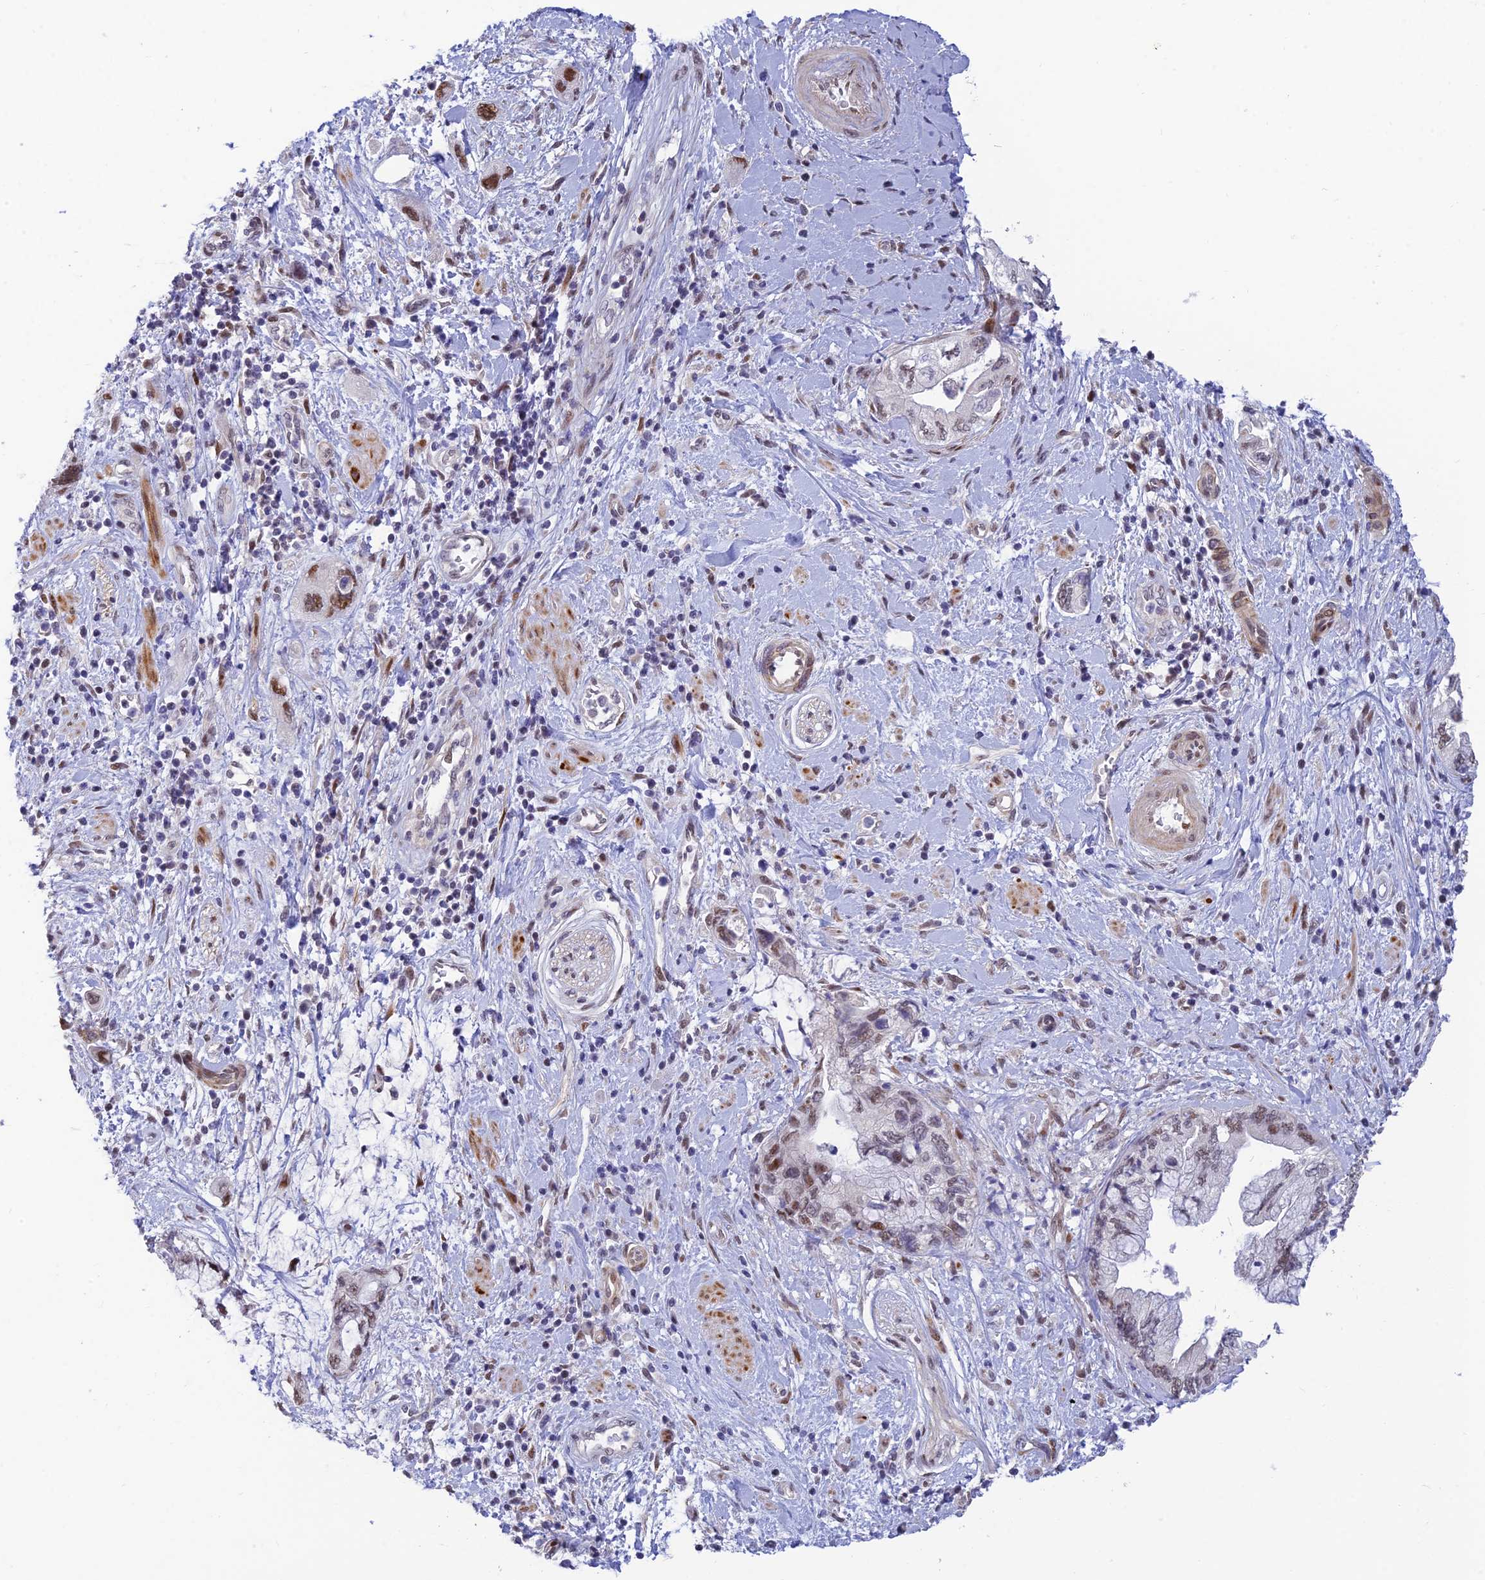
{"staining": {"intensity": "moderate", "quantity": "25%-75%", "location": "nuclear"}, "tissue": "pancreatic cancer", "cell_type": "Tumor cells", "image_type": "cancer", "snomed": [{"axis": "morphology", "description": "Adenocarcinoma, NOS"}, {"axis": "topography", "description": "Pancreas"}], "caption": "About 25%-75% of tumor cells in pancreatic cancer show moderate nuclear protein staining as visualized by brown immunohistochemical staining.", "gene": "CLK4", "patient": {"sex": "female", "age": 73}}